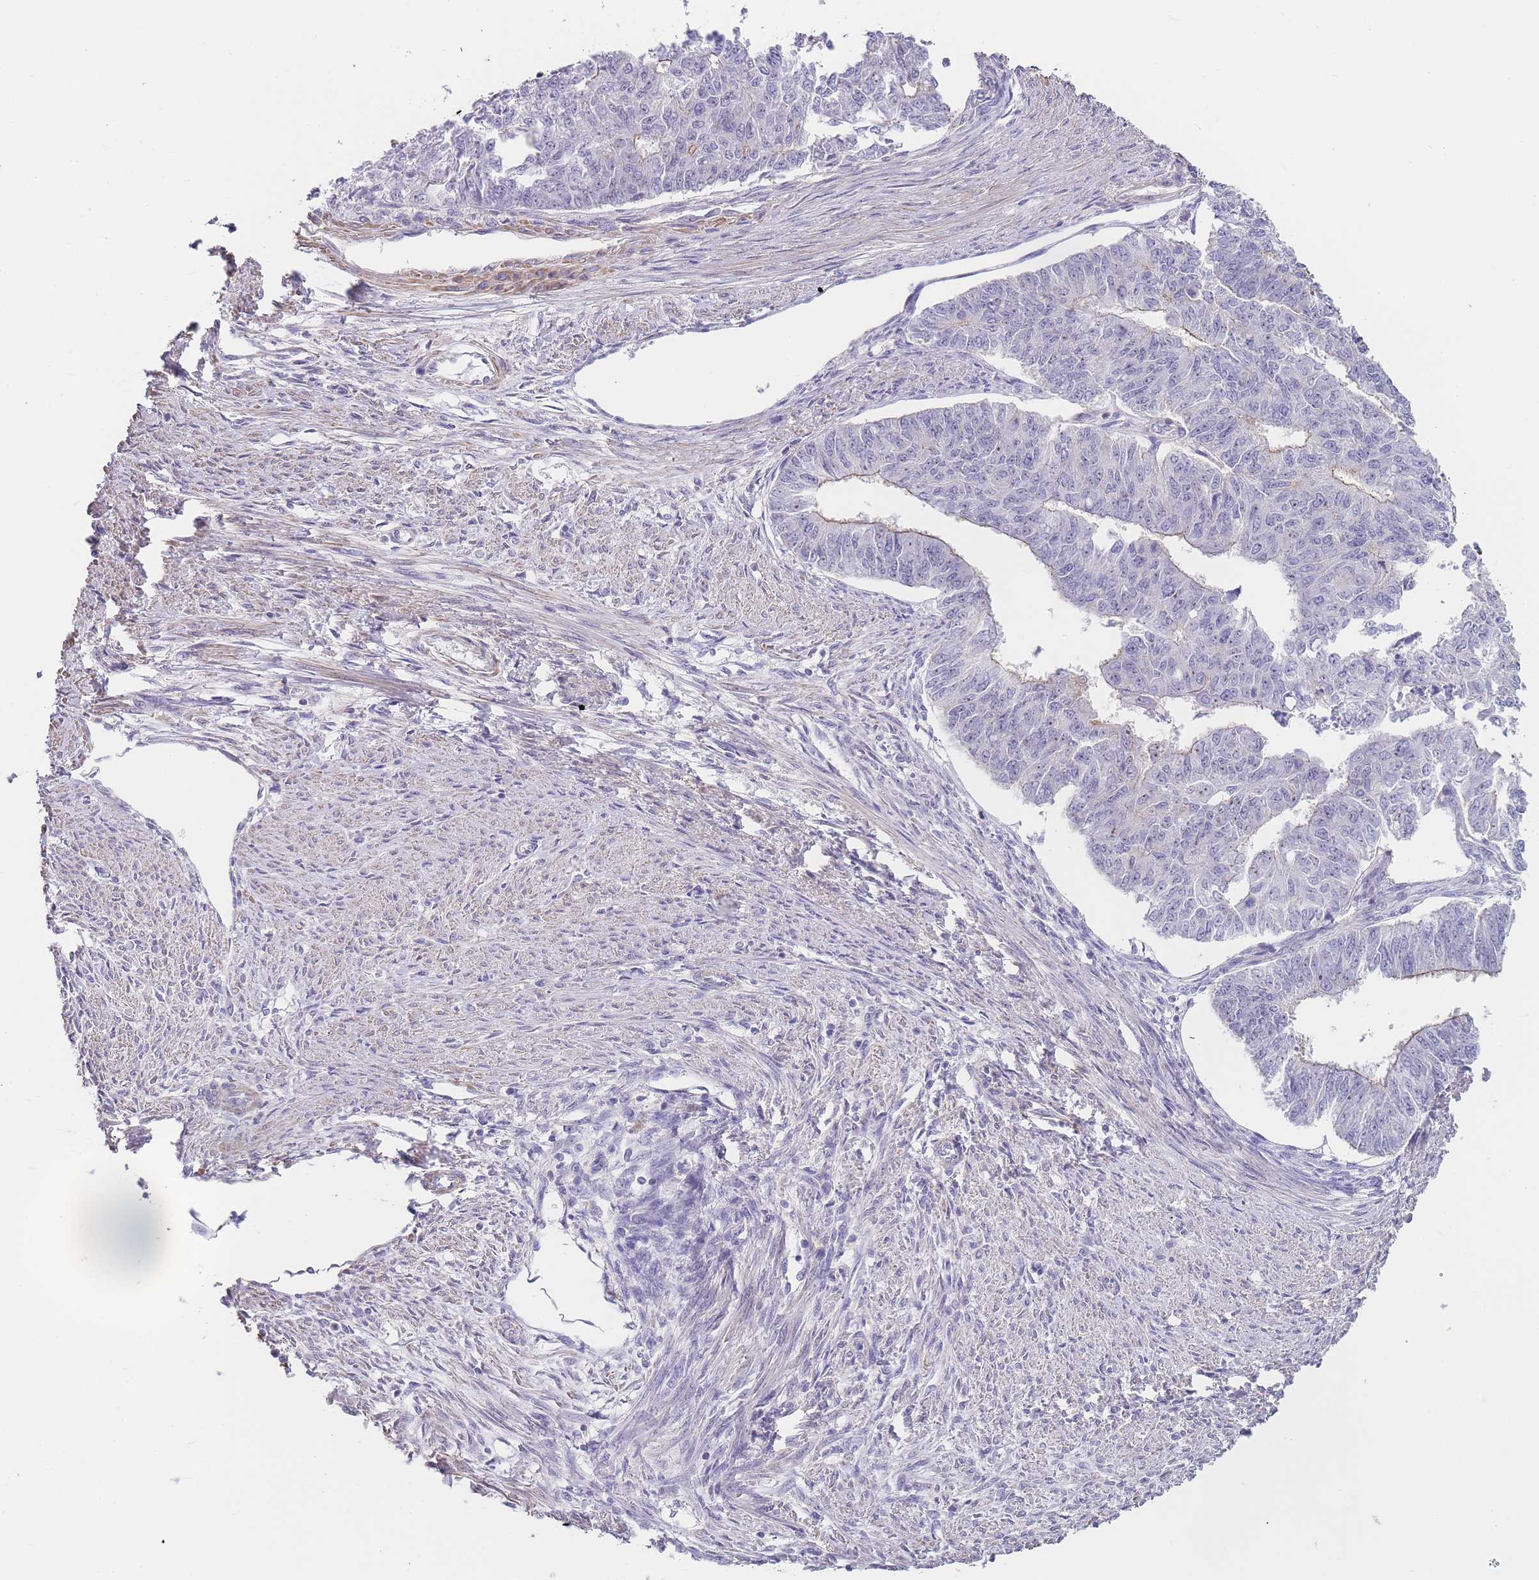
{"staining": {"intensity": "weak", "quantity": "<25%", "location": "cytoplasmic/membranous"}, "tissue": "endometrial cancer", "cell_type": "Tumor cells", "image_type": "cancer", "snomed": [{"axis": "morphology", "description": "Adenocarcinoma, NOS"}, {"axis": "topography", "description": "Endometrium"}], "caption": "An image of human endometrial cancer (adenocarcinoma) is negative for staining in tumor cells.", "gene": "NOP14", "patient": {"sex": "female", "age": 32}}